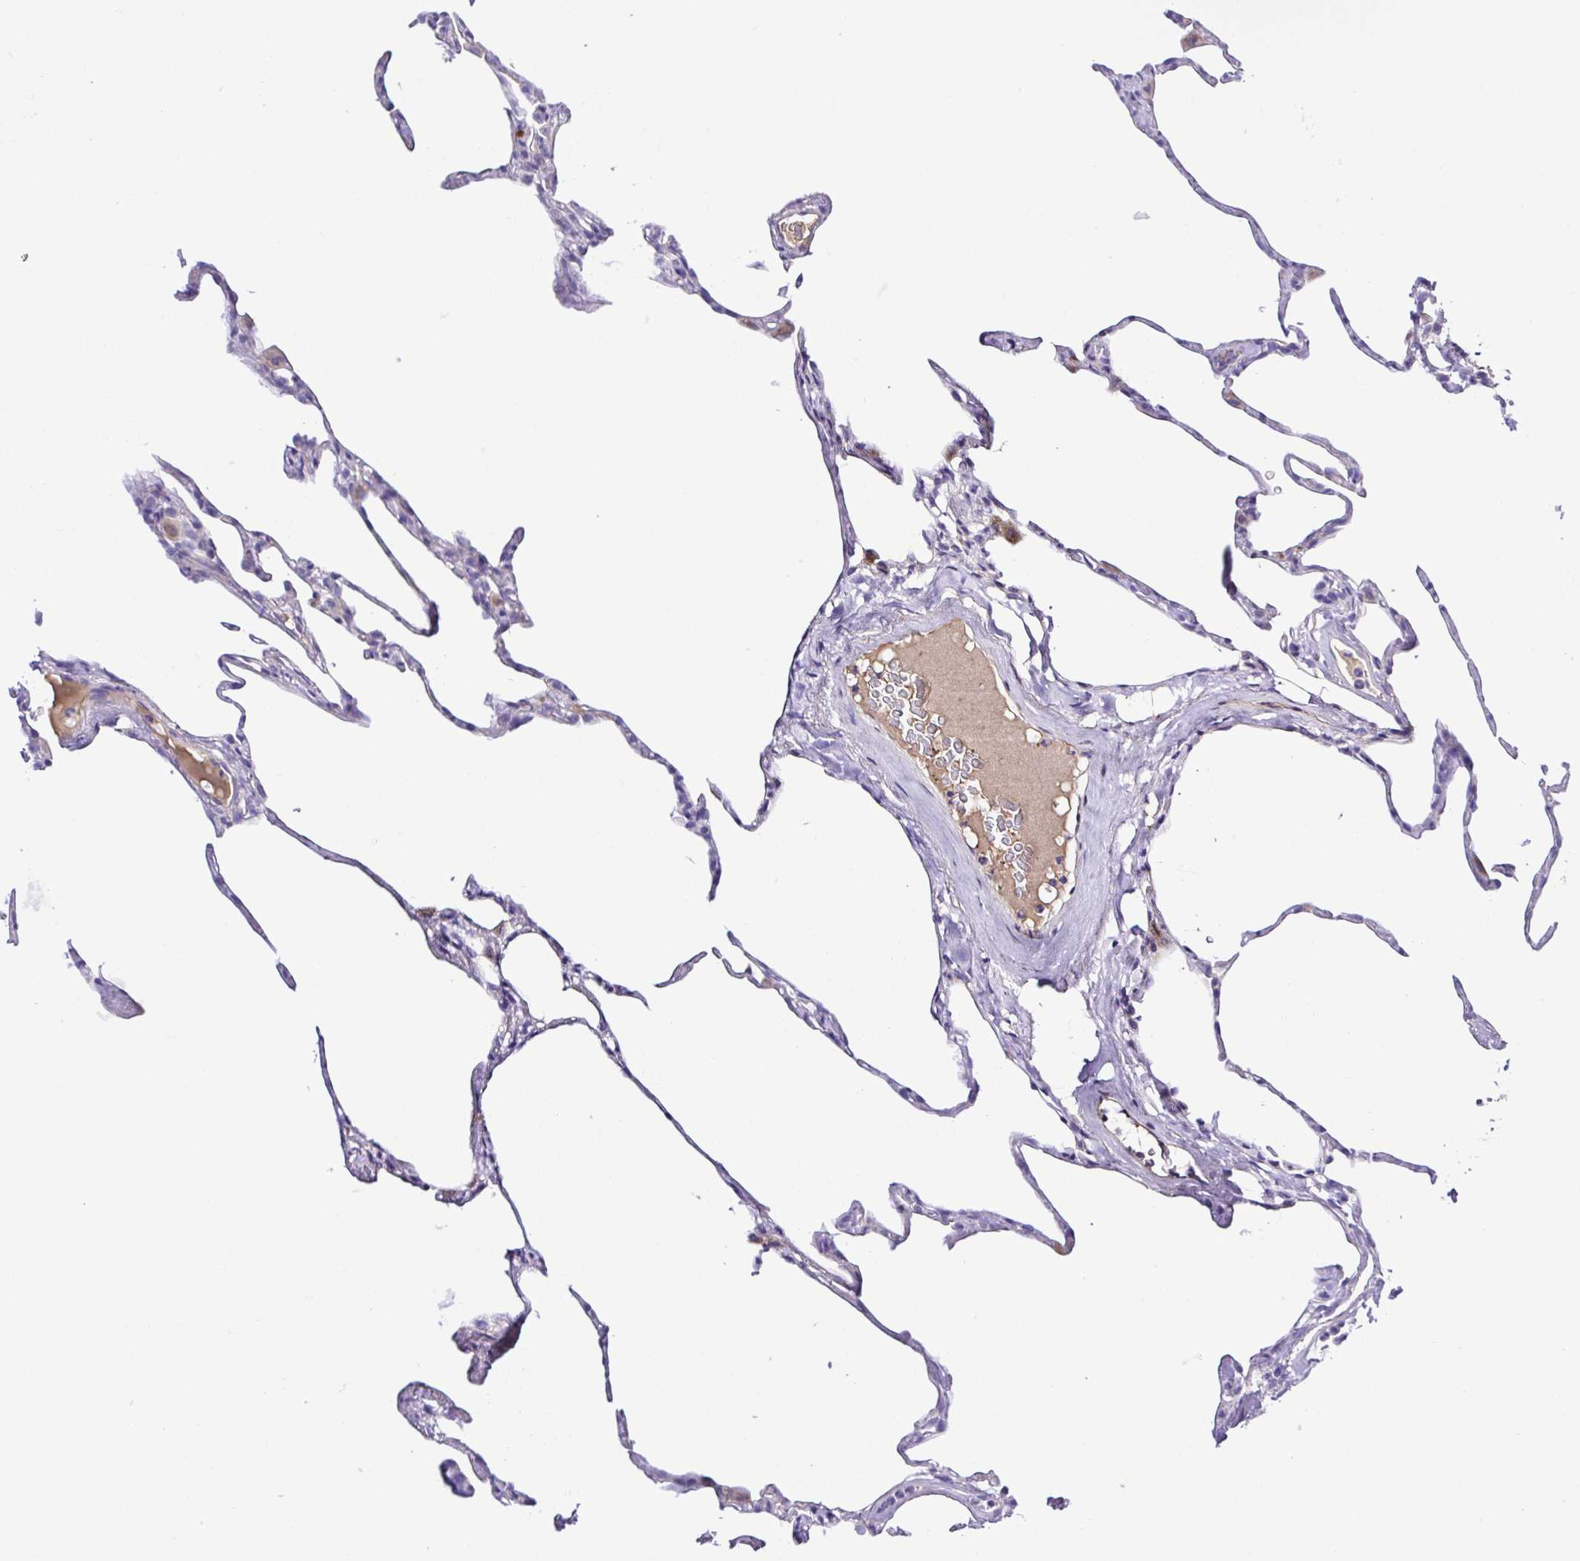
{"staining": {"intensity": "negative", "quantity": "none", "location": "none"}, "tissue": "lung", "cell_type": "Alveolar cells", "image_type": "normal", "snomed": [{"axis": "morphology", "description": "Normal tissue, NOS"}, {"axis": "topography", "description": "Lung"}], "caption": "Alveolar cells are negative for brown protein staining in normal lung. (DAB (3,3'-diaminobenzidine) immunohistochemistry (IHC), high magnification).", "gene": "GABBR2", "patient": {"sex": "male", "age": 65}}